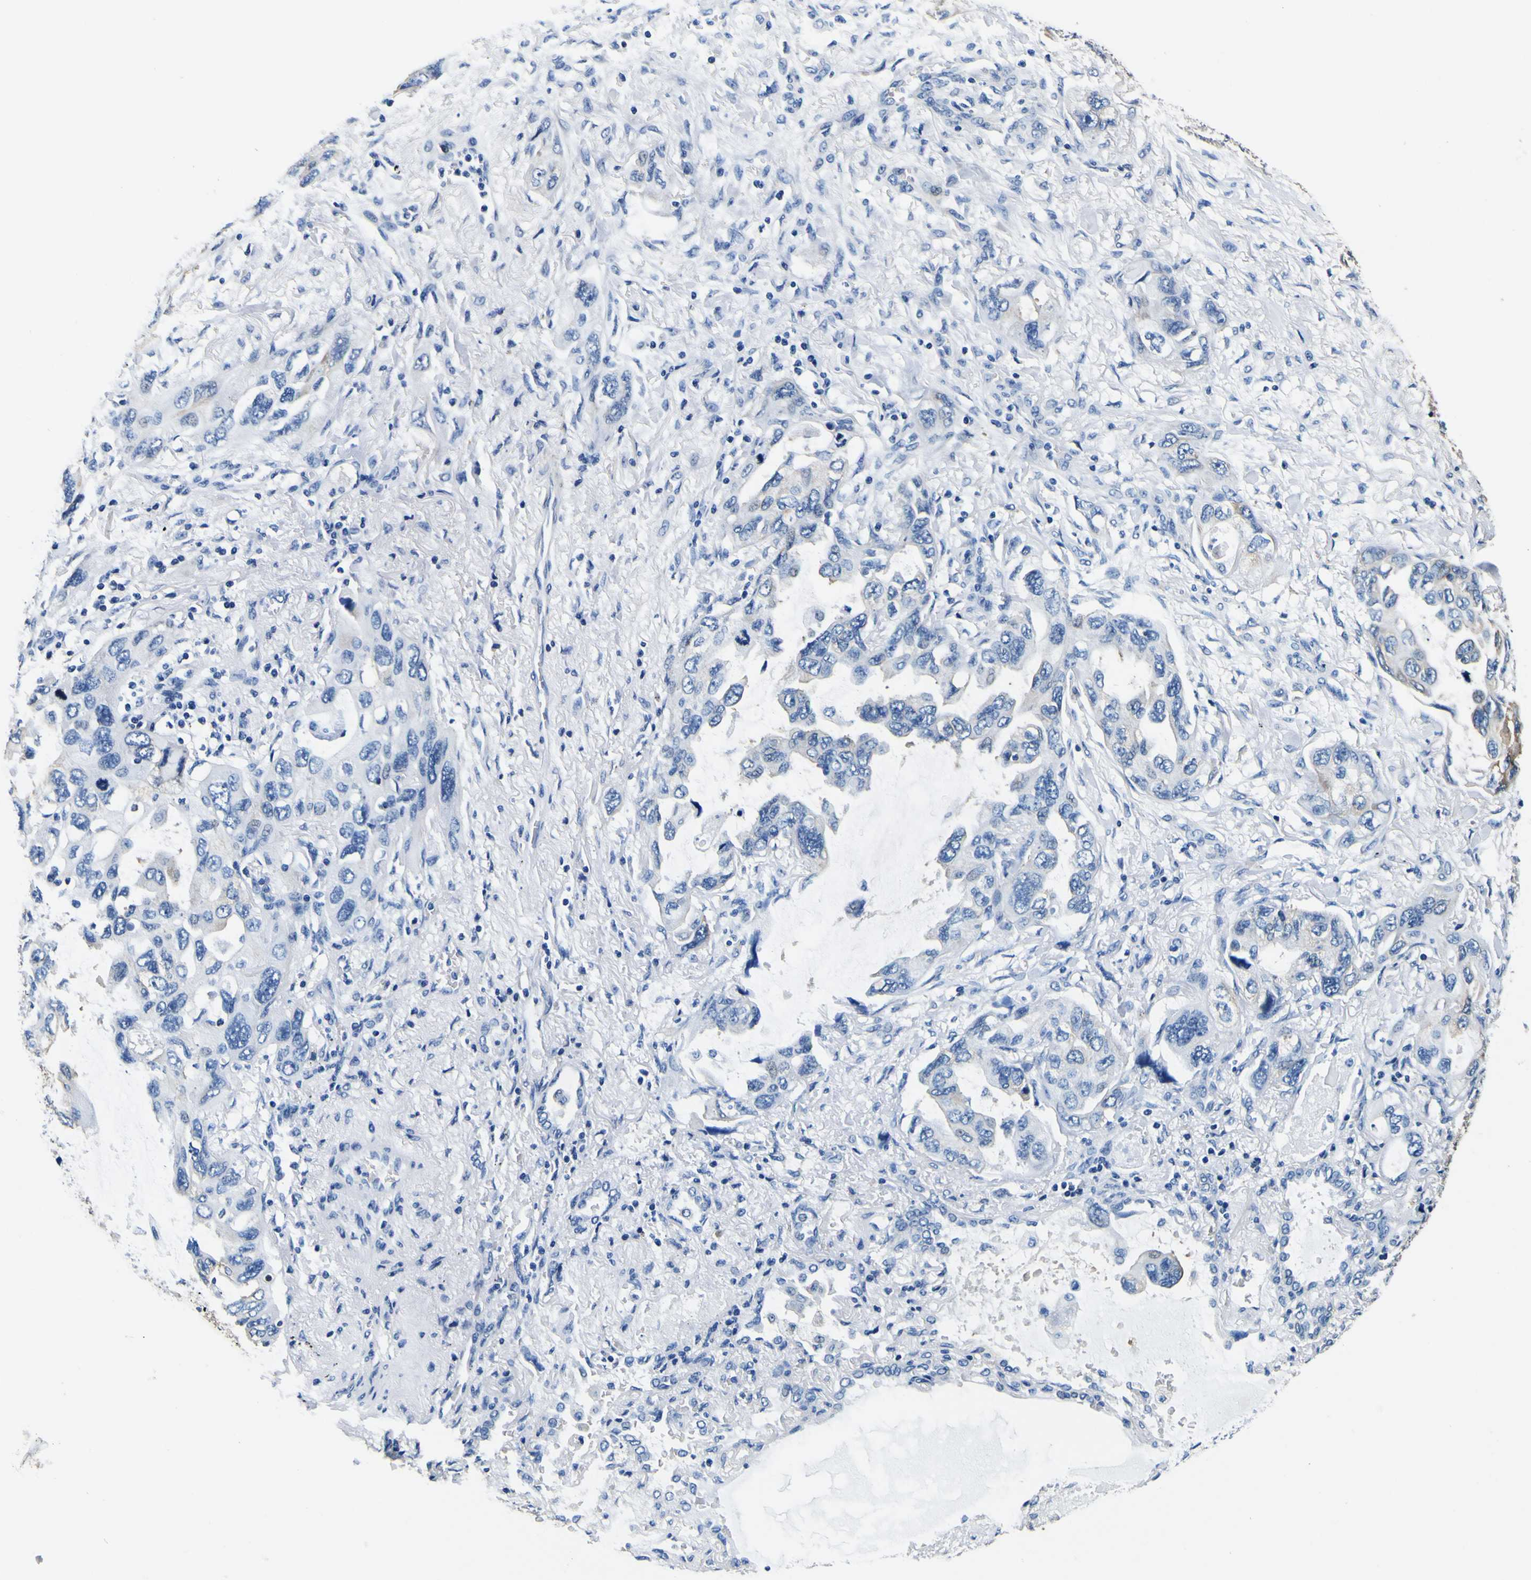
{"staining": {"intensity": "weak", "quantity": "<25%", "location": "cytoplasmic/membranous"}, "tissue": "lung cancer", "cell_type": "Tumor cells", "image_type": "cancer", "snomed": [{"axis": "morphology", "description": "Squamous cell carcinoma, NOS"}, {"axis": "topography", "description": "Lung"}], "caption": "Immunohistochemistry histopathology image of neoplastic tissue: human squamous cell carcinoma (lung) stained with DAB reveals no significant protein staining in tumor cells.", "gene": "TUBA1B", "patient": {"sex": "female", "age": 73}}